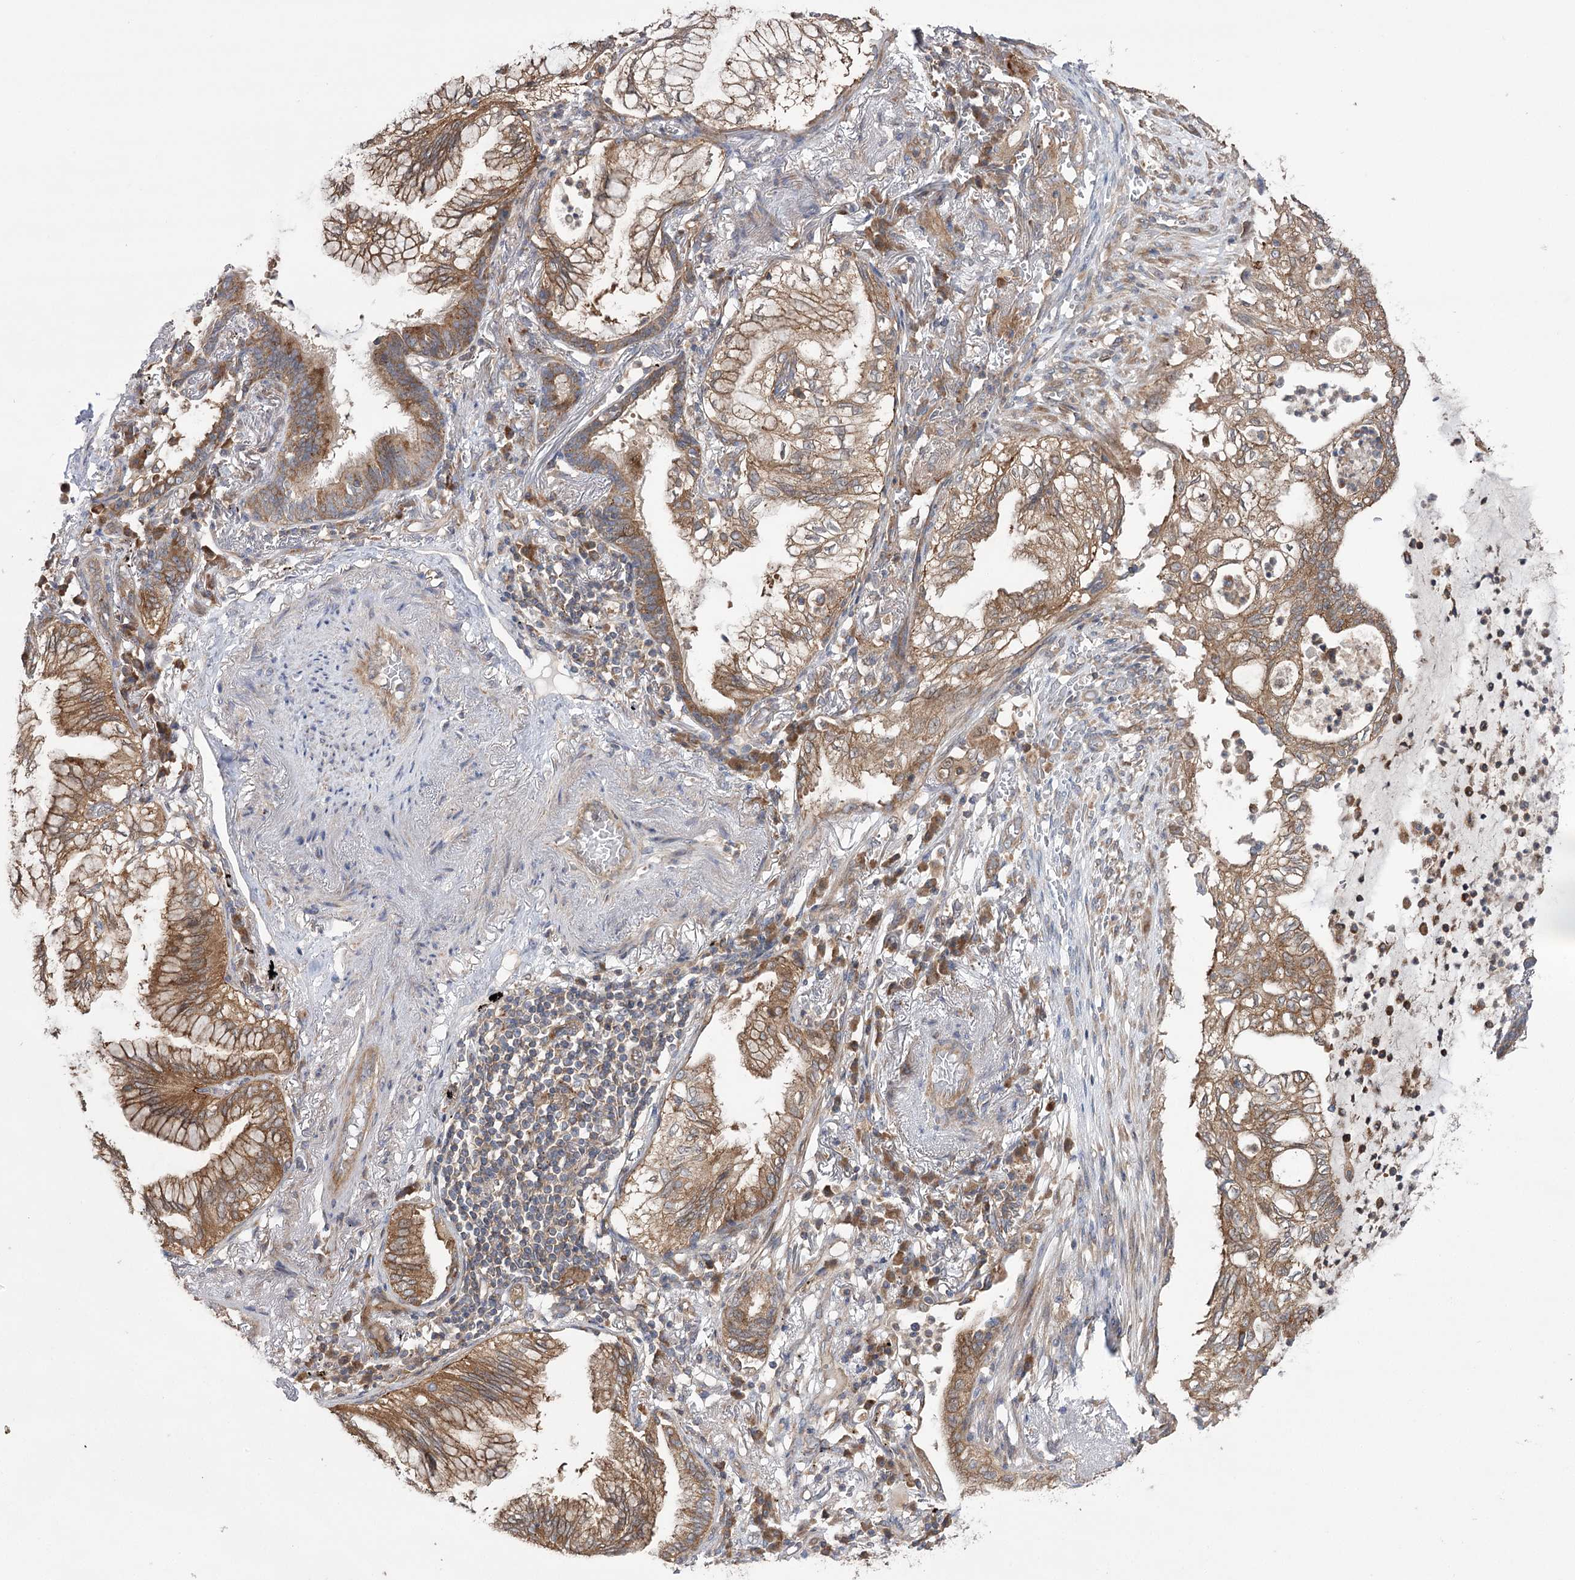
{"staining": {"intensity": "moderate", "quantity": ">75%", "location": "cytoplasmic/membranous"}, "tissue": "lung cancer", "cell_type": "Tumor cells", "image_type": "cancer", "snomed": [{"axis": "morphology", "description": "Adenocarcinoma, NOS"}, {"axis": "topography", "description": "Lung"}], "caption": "Immunohistochemical staining of human lung cancer exhibits medium levels of moderate cytoplasmic/membranous protein positivity in approximately >75% of tumor cells.", "gene": "VPS37B", "patient": {"sex": "female", "age": 70}}